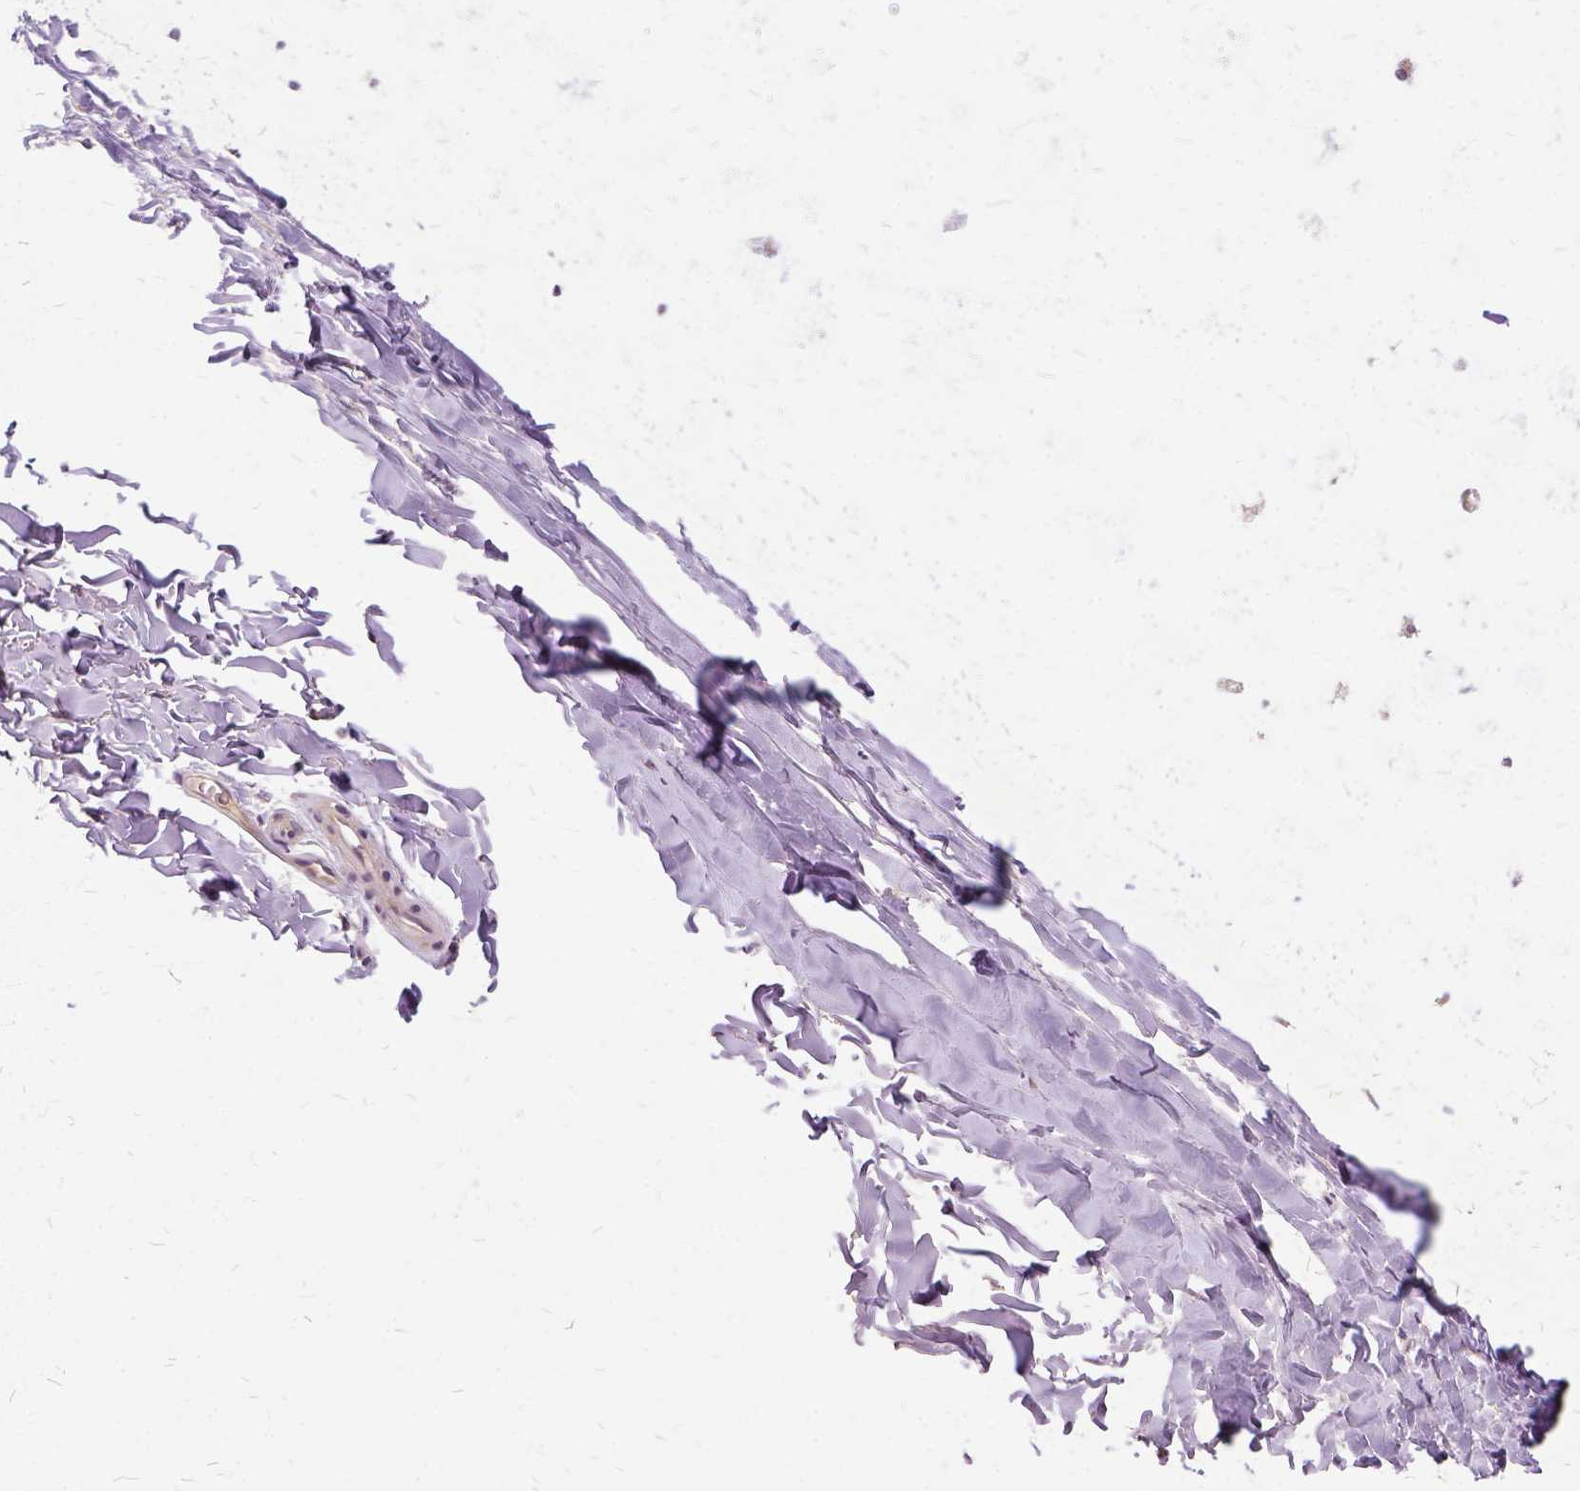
{"staining": {"intensity": "weak", "quantity": ">75%", "location": "cytoplasmic/membranous"}, "tissue": "soft tissue", "cell_type": "Chondrocytes", "image_type": "normal", "snomed": [{"axis": "morphology", "description": "Normal tissue, NOS"}, {"axis": "topography", "description": "Lymph node"}, {"axis": "topography", "description": "Bronchus"}], "caption": "Protein expression analysis of benign soft tissue demonstrates weak cytoplasmic/membranous staining in approximately >75% of chondrocytes.", "gene": "ILRUN", "patient": {"sex": "female", "age": 70}}